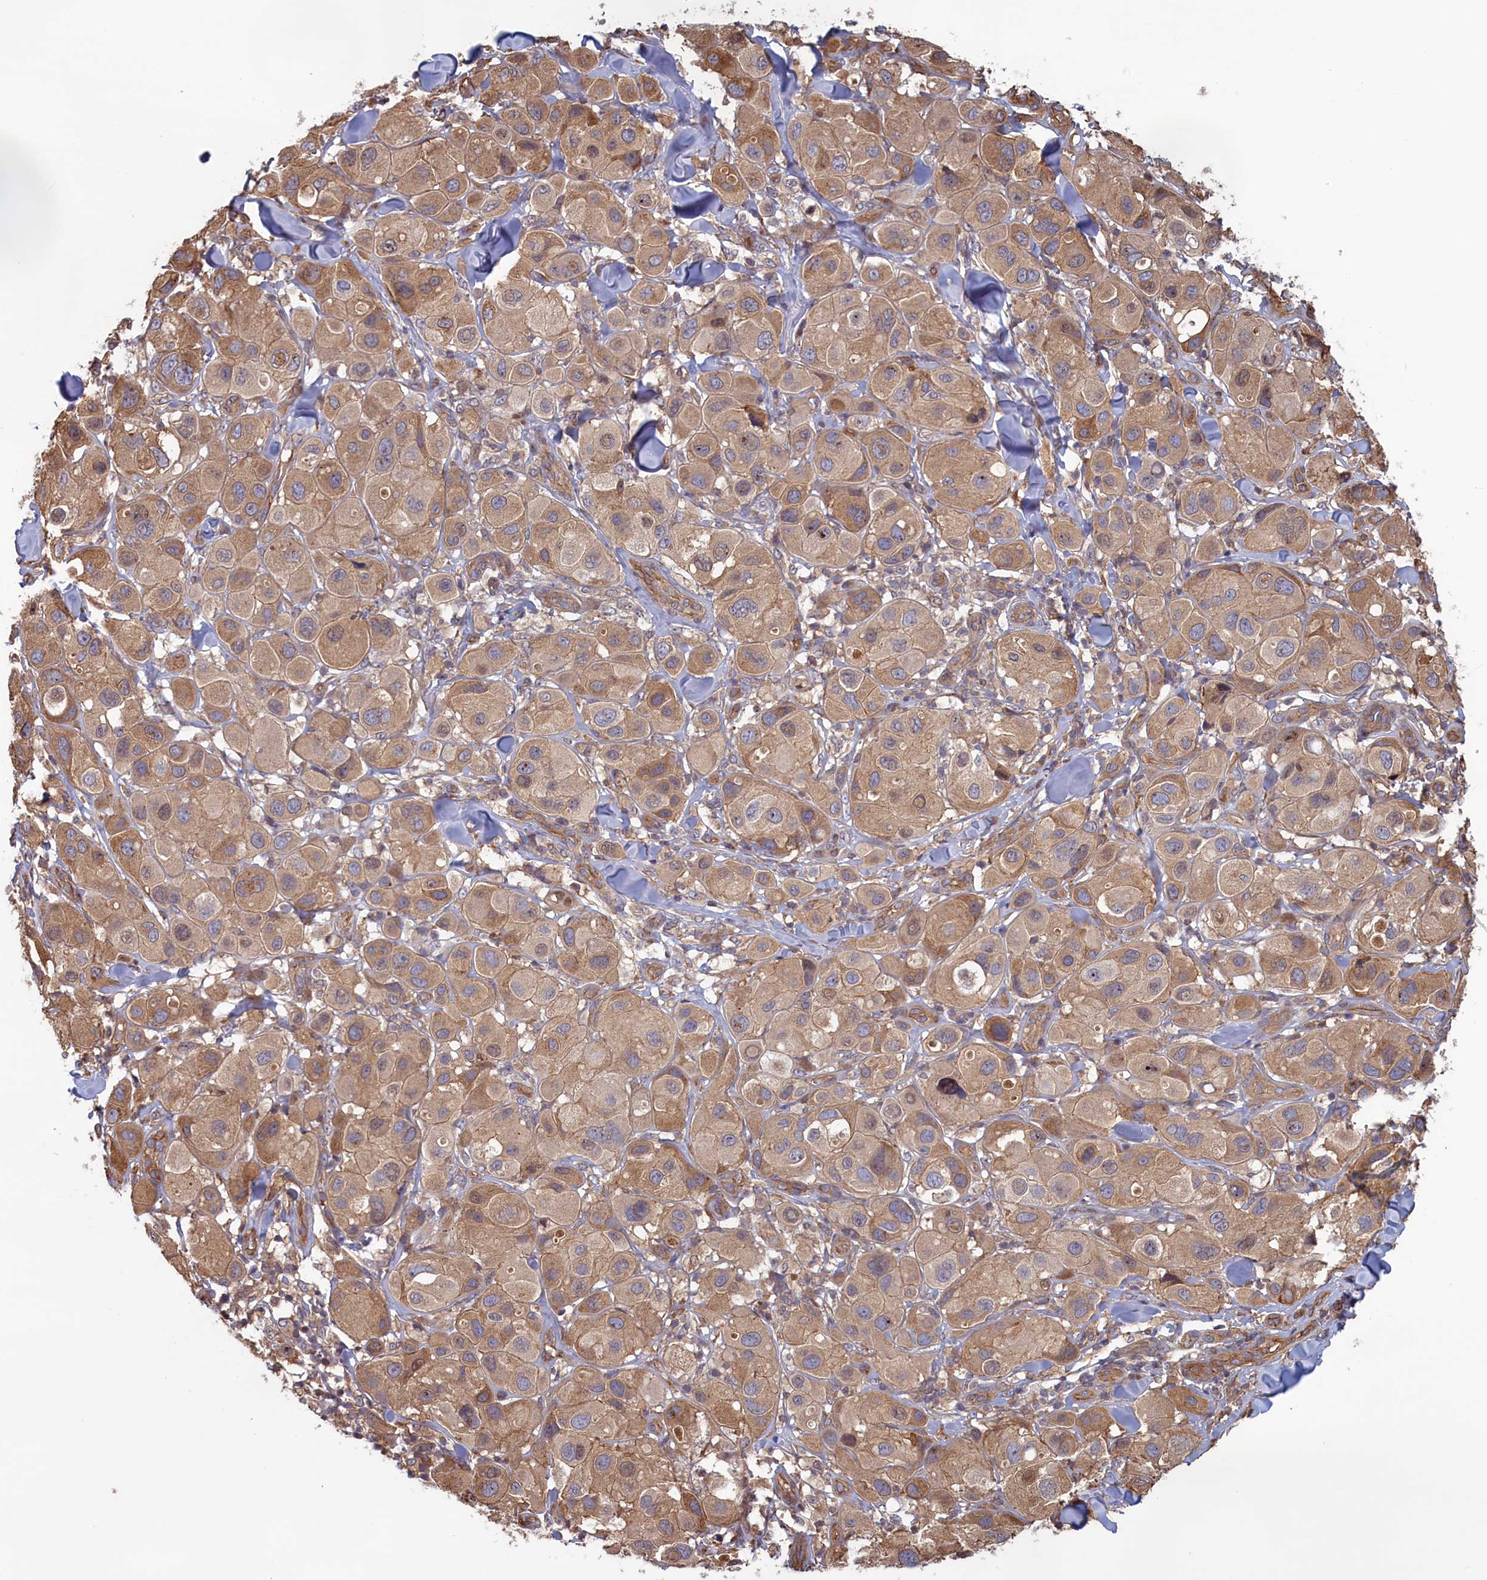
{"staining": {"intensity": "weak", "quantity": ">75%", "location": "cytoplasmic/membranous"}, "tissue": "melanoma", "cell_type": "Tumor cells", "image_type": "cancer", "snomed": [{"axis": "morphology", "description": "Malignant melanoma, Metastatic site"}, {"axis": "topography", "description": "Skin"}], "caption": "Immunohistochemistry (IHC) of malignant melanoma (metastatic site) demonstrates low levels of weak cytoplasmic/membranous expression in approximately >75% of tumor cells.", "gene": "RILPL1", "patient": {"sex": "male", "age": 41}}